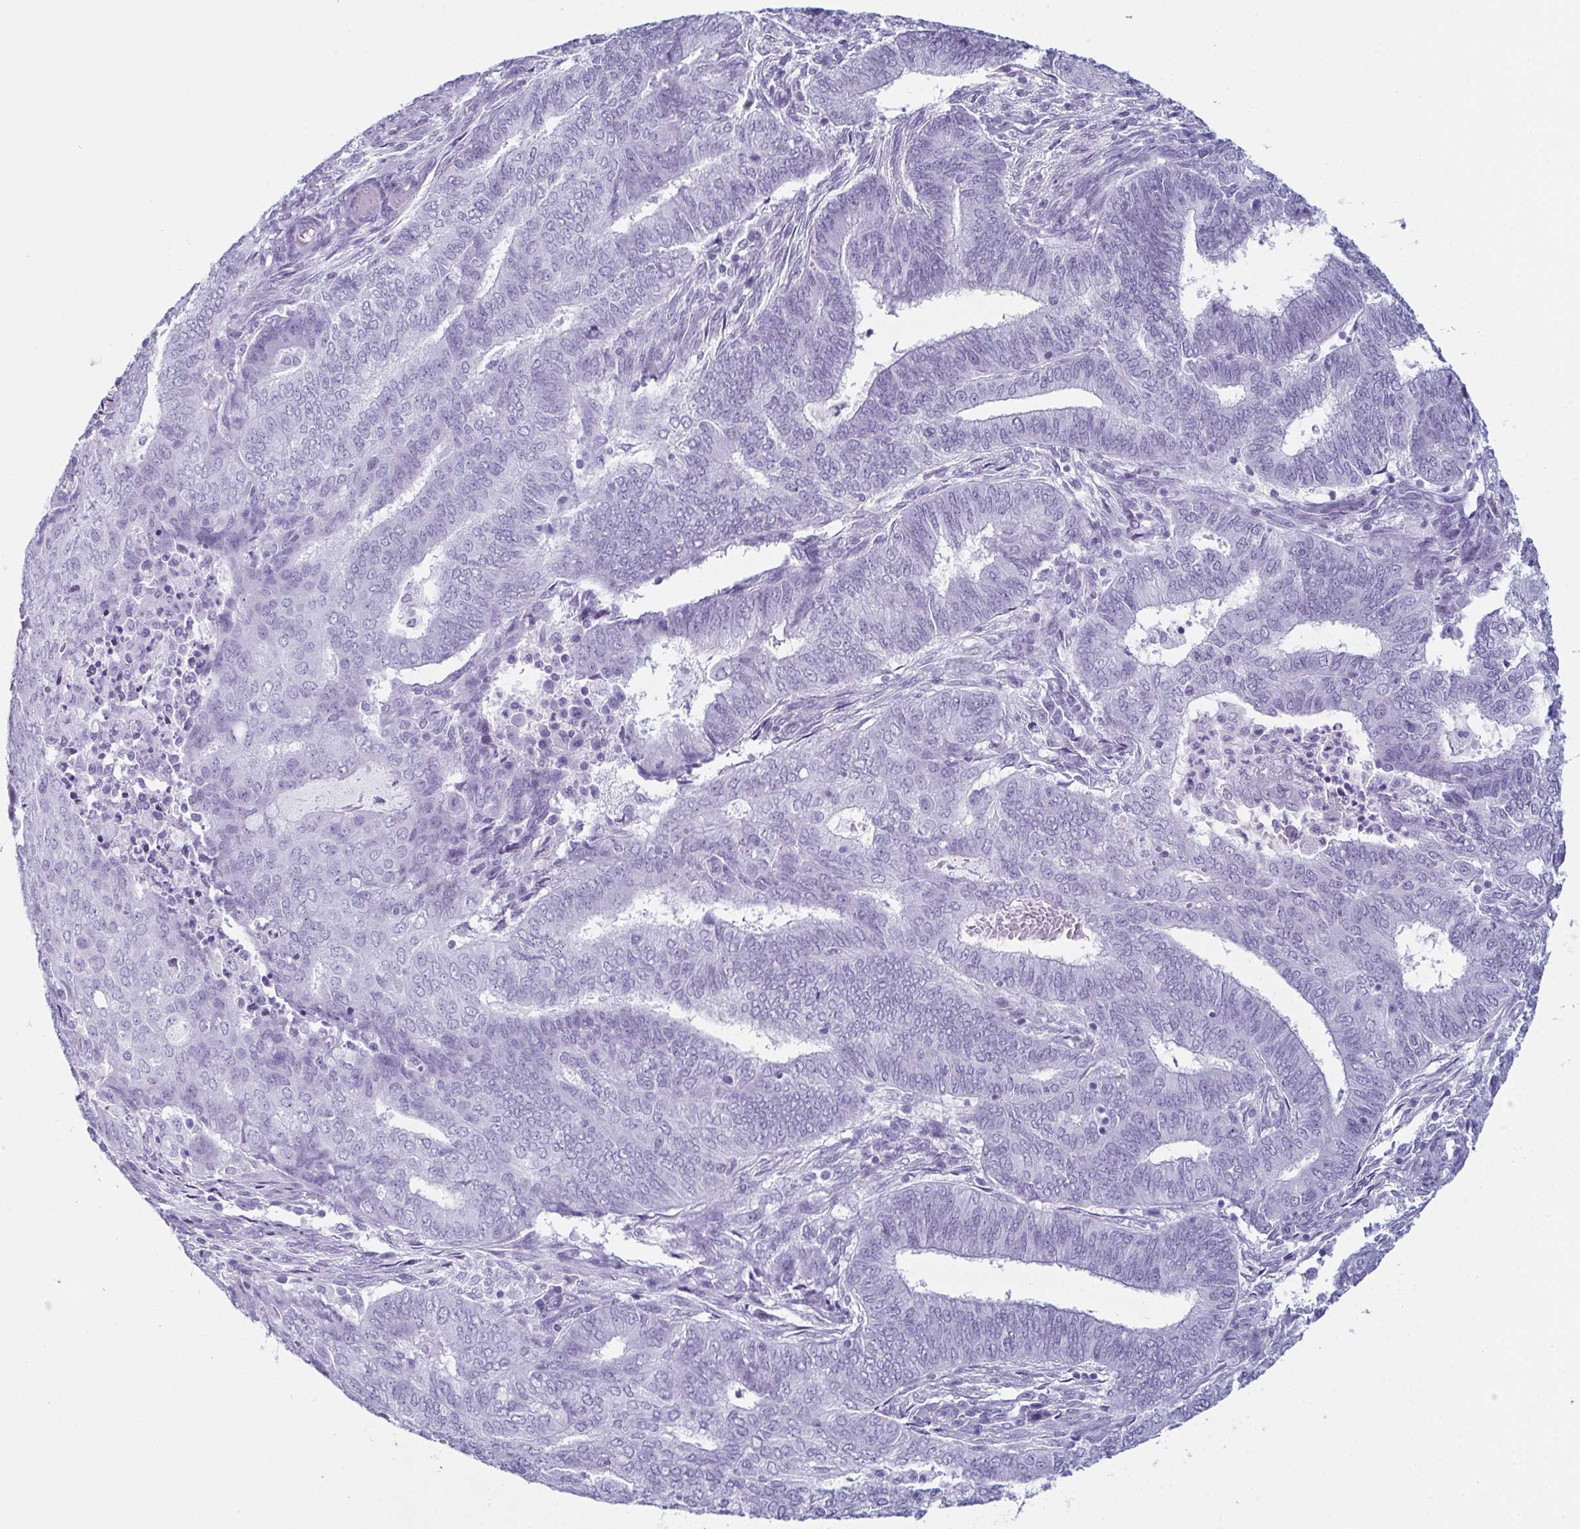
{"staining": {"intensity": "negative", "quantity": "none", "location": "none"}, "tissue": "endometrial cancer", "cell_type": "Tumor cells", "image_type": "cancer", "snomed": [{"axis": "morphology", "description": "Adenocarcinoma, NOS"}, {"axis": "topography", "description": "Endometrium"}], "caption": "The photomicrograph exhibits no significant expression in tumor cells of endometrial adenocarcinoma.", "gene": "ENKUR", "patient": {"sex": "female", "age": 62}}